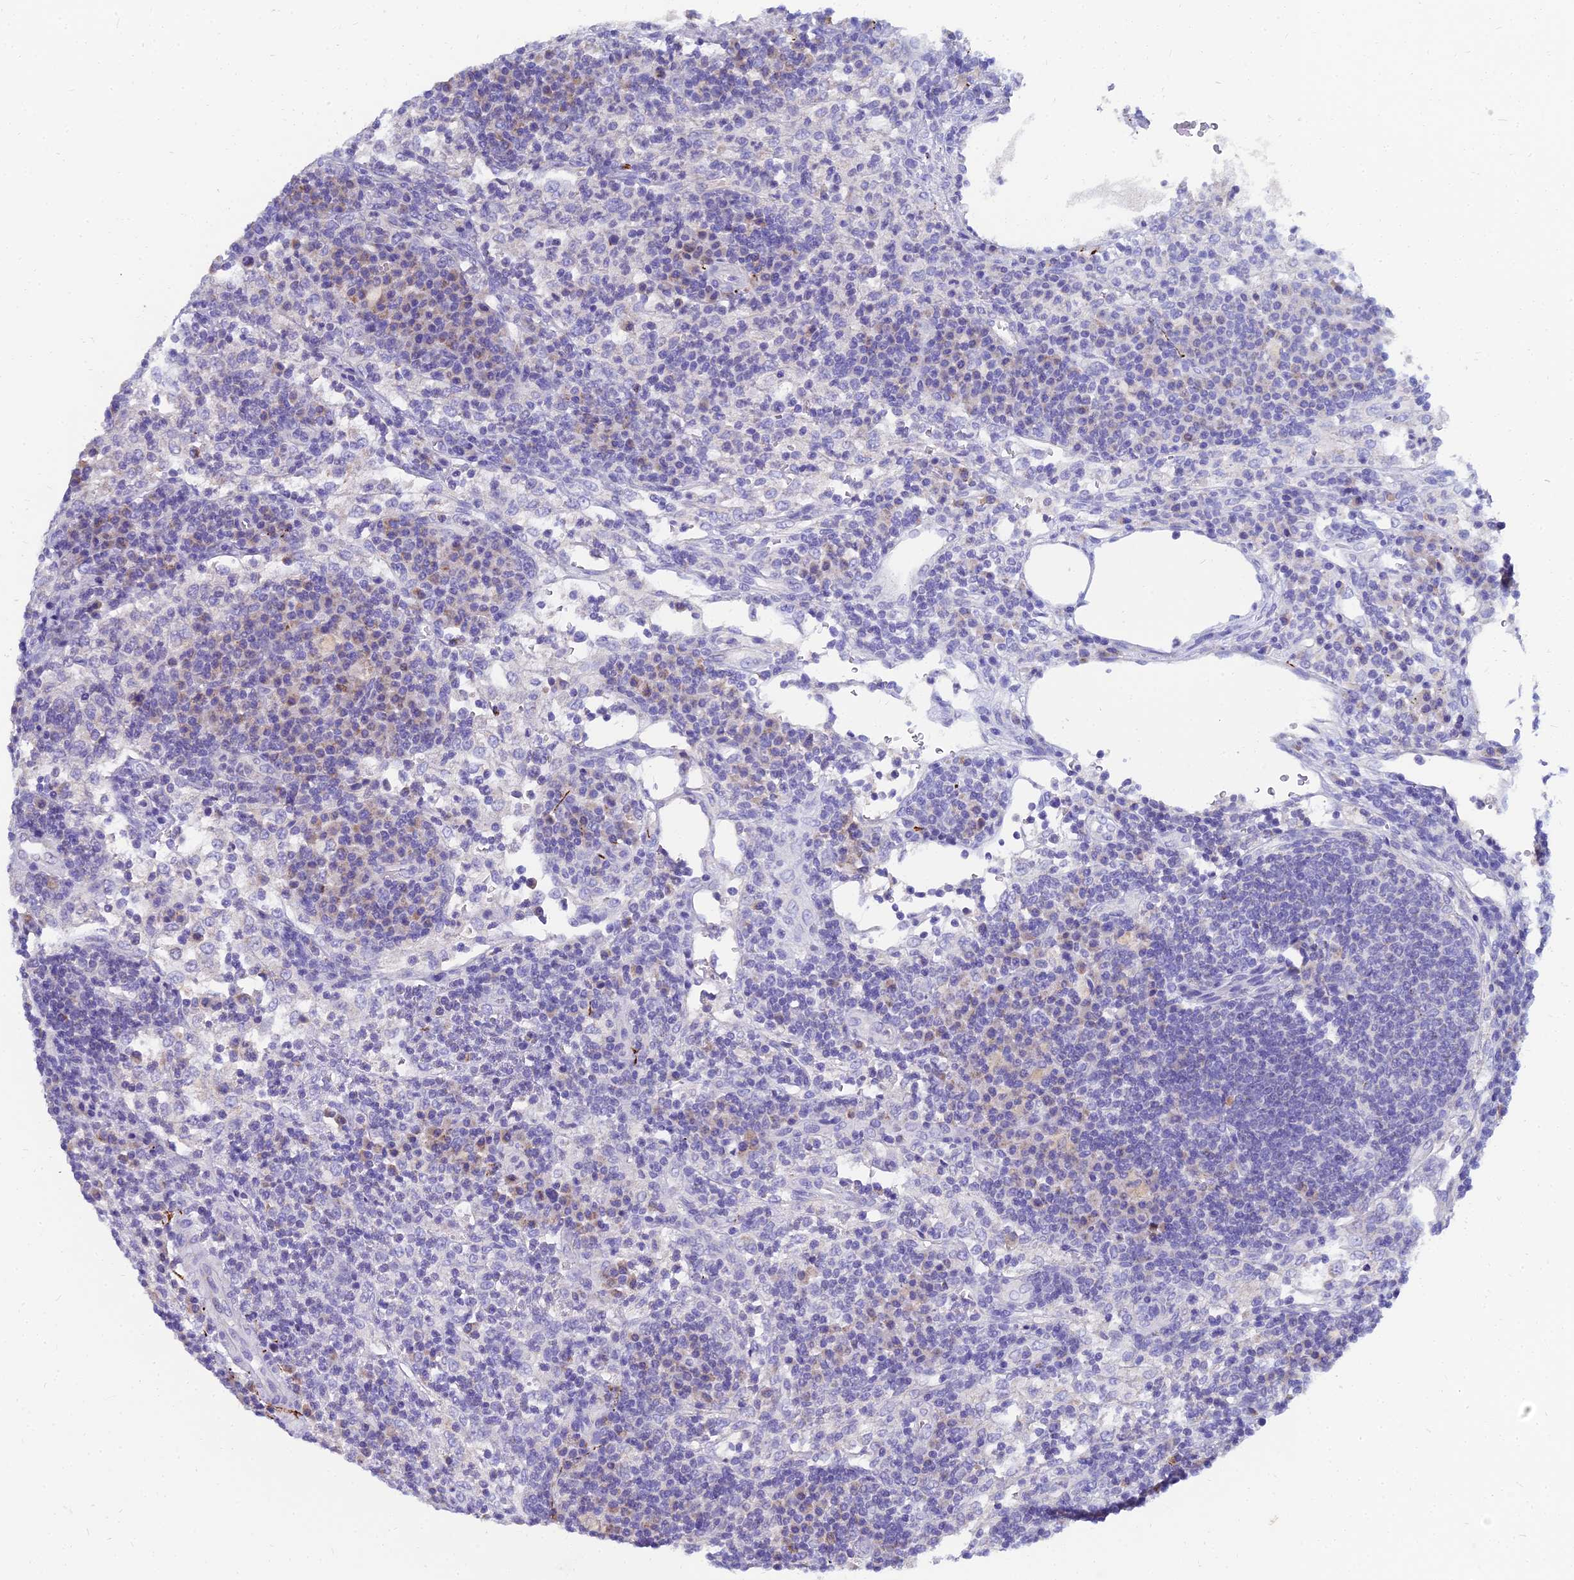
{"staining": {"intensity": "negative", "quantity": "none", "location": "none"}, "tissue": "lymph node", "cell_type": "Germinal center cells", "image_type": "normal", "snomed": [{"axis": "morphology", "description": "Normal tissue, NOS"}, {"axis": "topography", "description": "Lymph node"}], "caption": "The image displays no staining of germinal center cells in benign lymph node.", "gene": "NPY", "patient": {"sex": "female", "age": 70}}